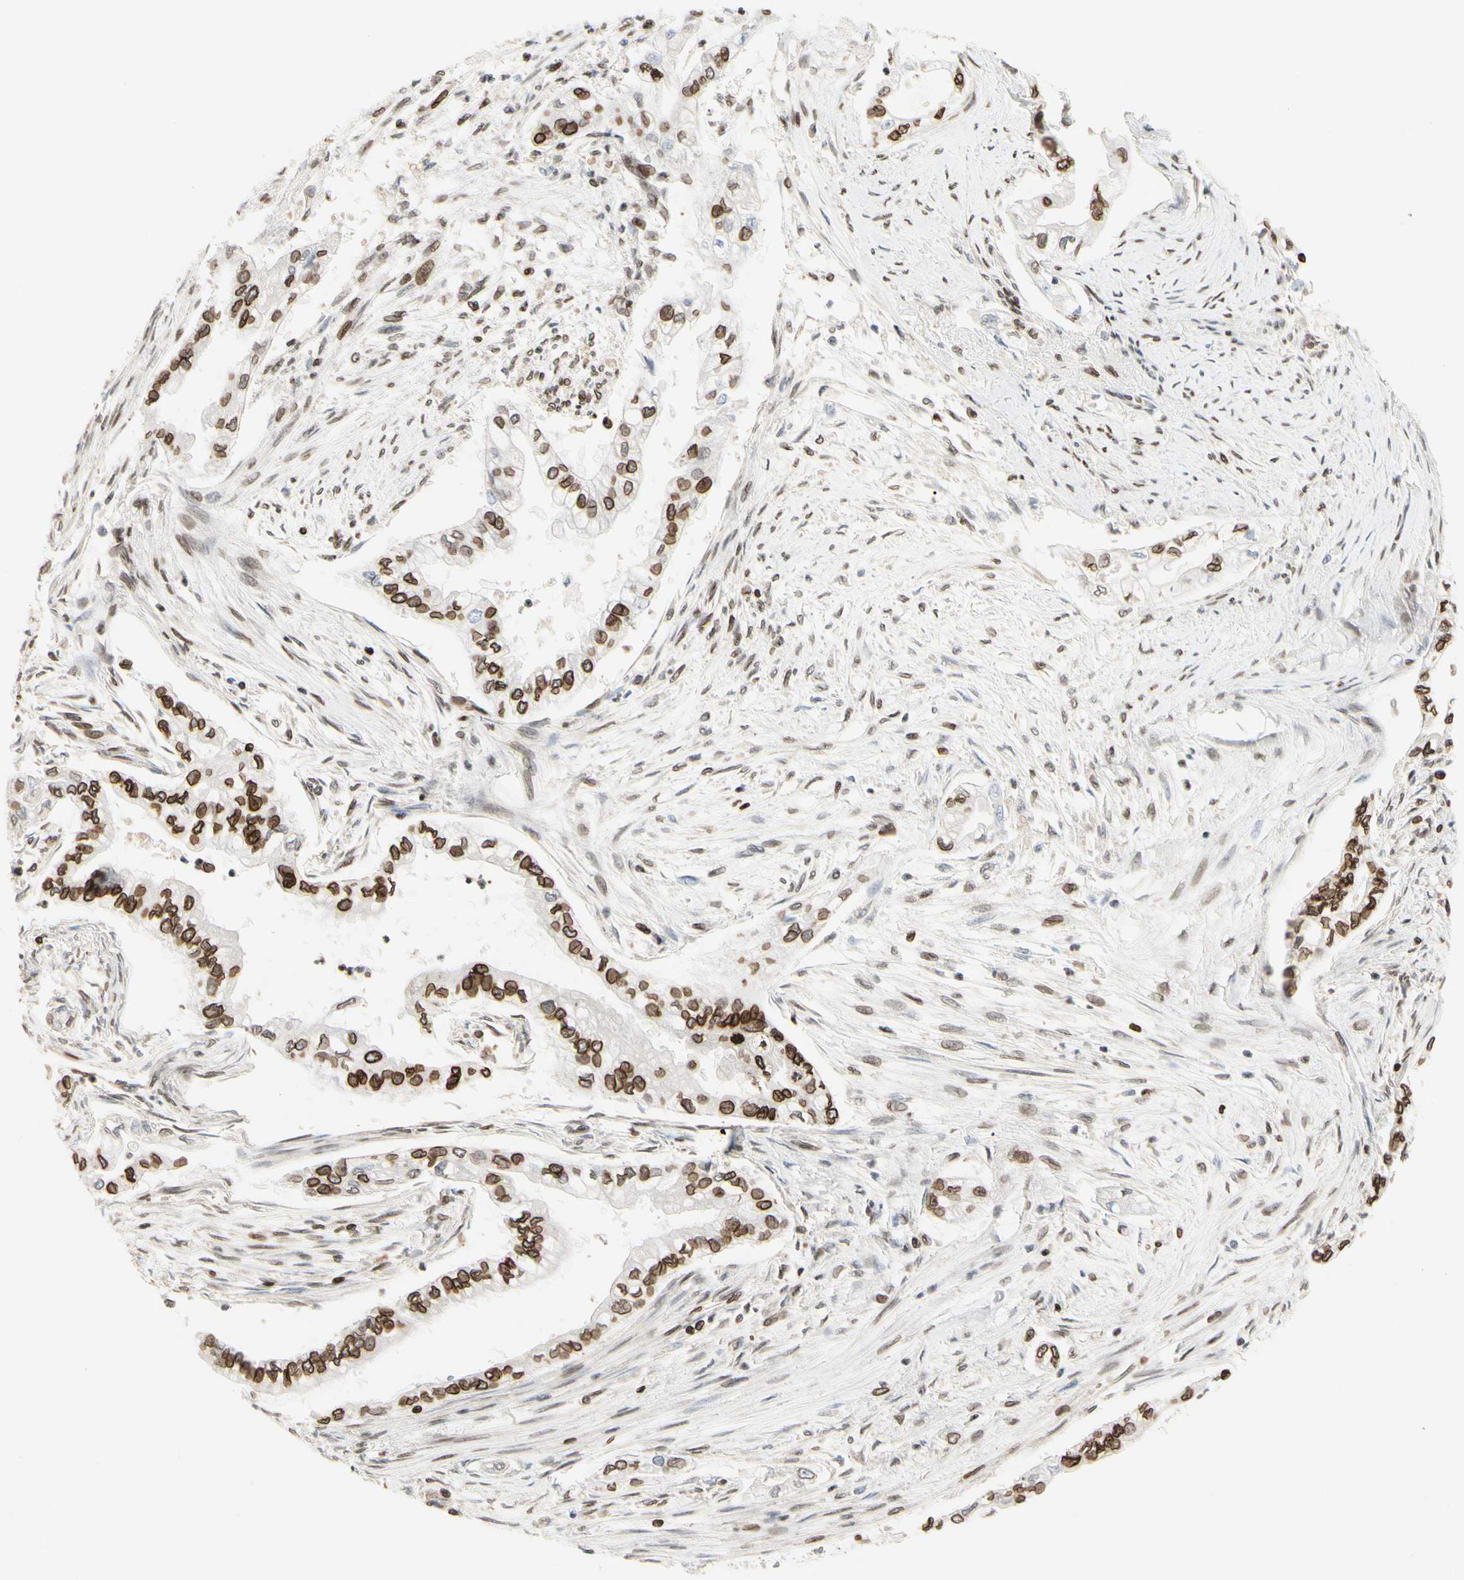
{"staining": {"intensity": "strong", "quantity": ">75%", "location": "cytoplasmic/membranous,nuclear"}, "tissue": "pancreatic cancer", "cell_type": "Tumor cells", "image_type": "cancer", "snomed": [{"axis": "morphology", "description": "Normal tissue, NOS"}, {"axis": "topography", "description": "Pancreas"}], "caption": "DAB immunohistochemical staining of human pancreatic cancer demonstrates strong cytoplasmic/membranous and nuclear protein expression in approximately >75% of tumor cells.", "gene": "TMPO", "patient": {"sex": "male", "age": 42}}